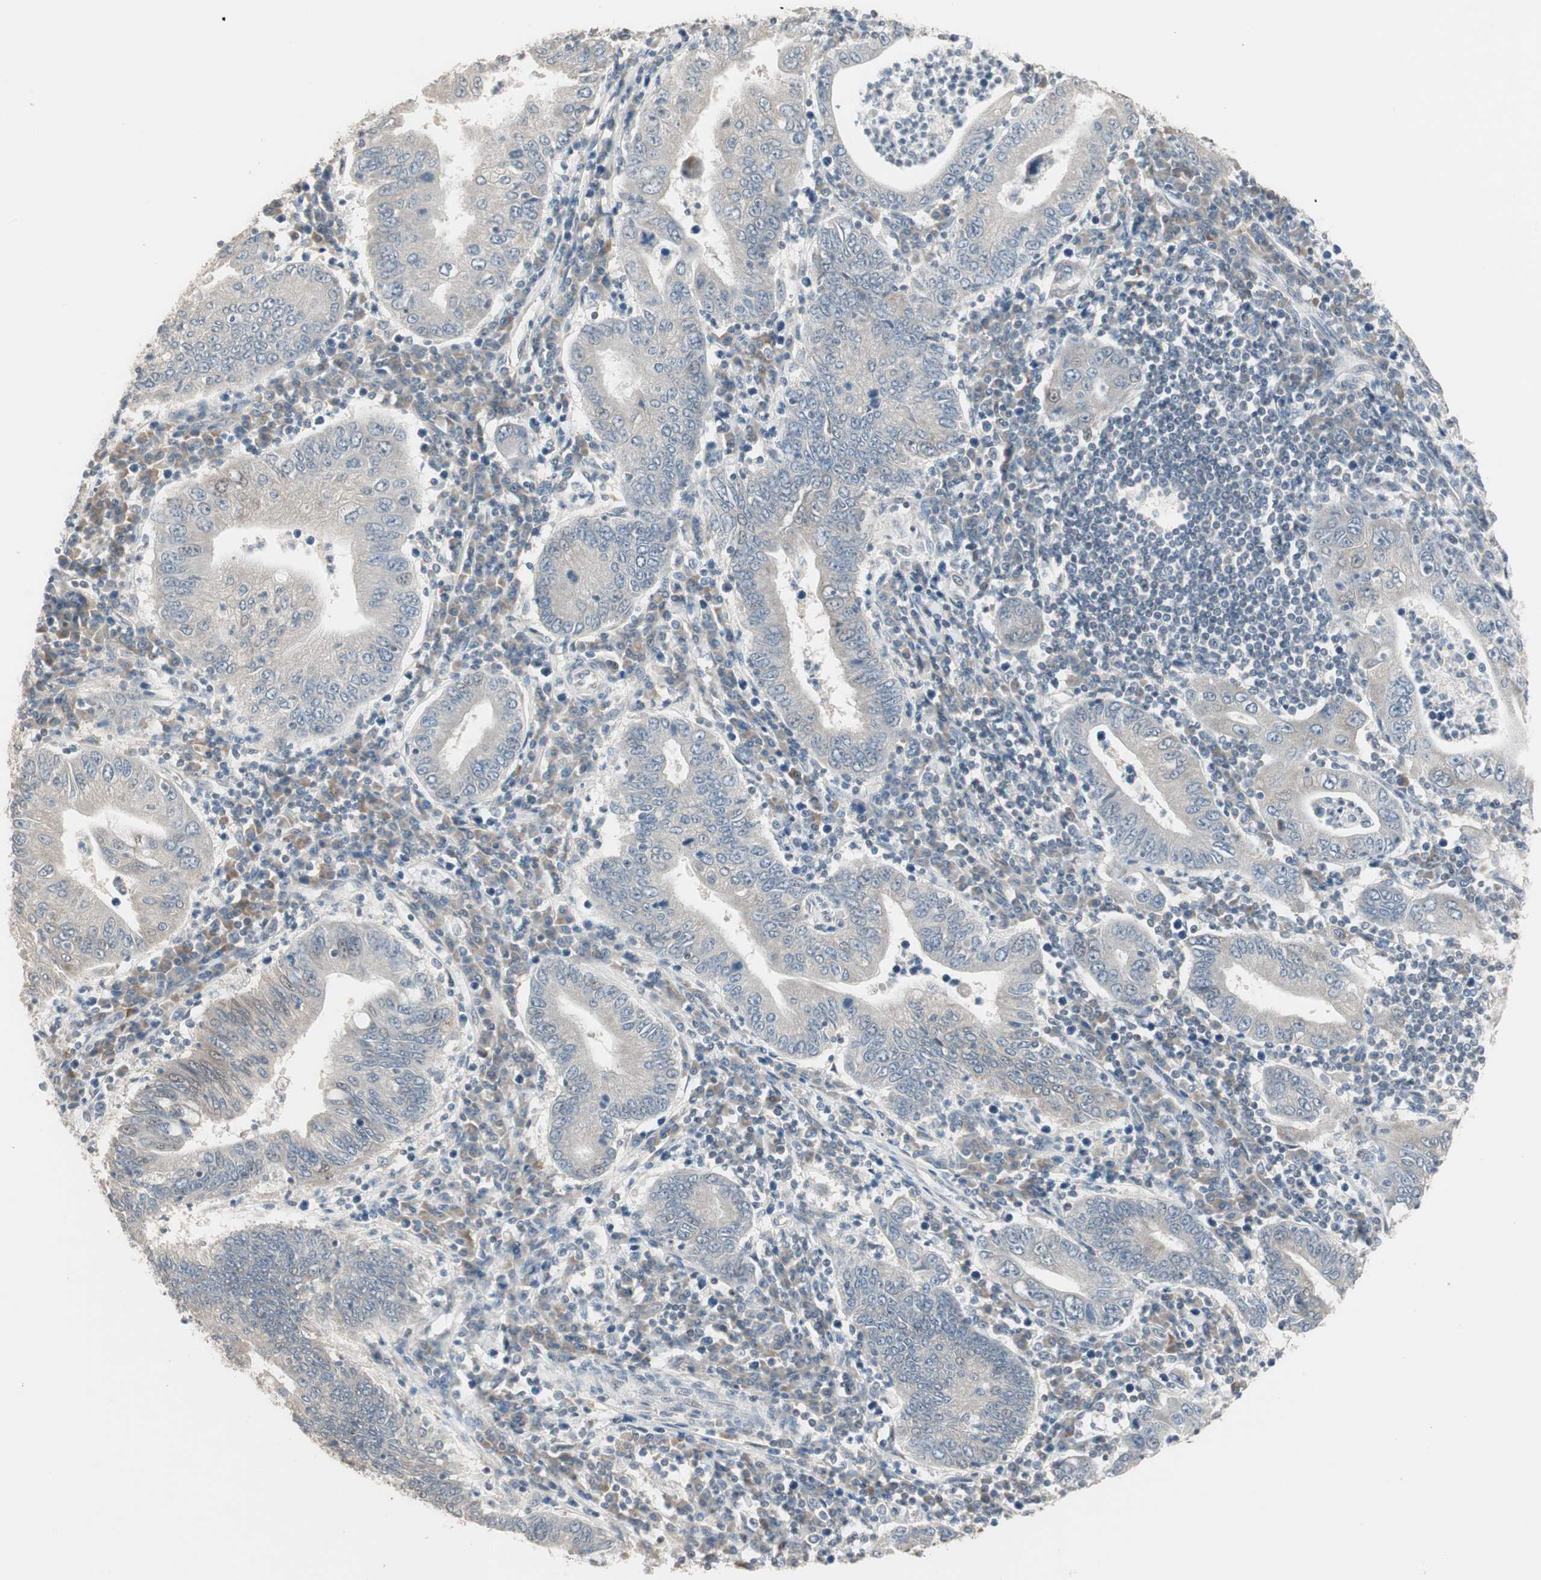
{"staining": {"intensity": "weak", "quantity": "<25%", "location": "cytoplasmic/membranous"}, "tissue": "stomach cancer", "cell_type": "Tumor cells", "image_type": "cancer", "snomed": [{"axis": "morphology", "description": "Normal tissue, NOS"}, {"axis": "morphology", "description": "Adenocarcinoma, NOS"}, {"axis": "topography", "description": "Esophagus"}, {"axis": "topography", "description": "Stomach, upper"}, {"axis": "topography", "description": "Peripheral nerve tissue"}], "caption": "Immunohistochemistry (IHC) histopathology image of adenocarcinoma (stomach) stained for a protein (brown), which shows no staining in tumor cells.", "gene": "PDZK1", "patient": {"sex": "male", "age": 62}}